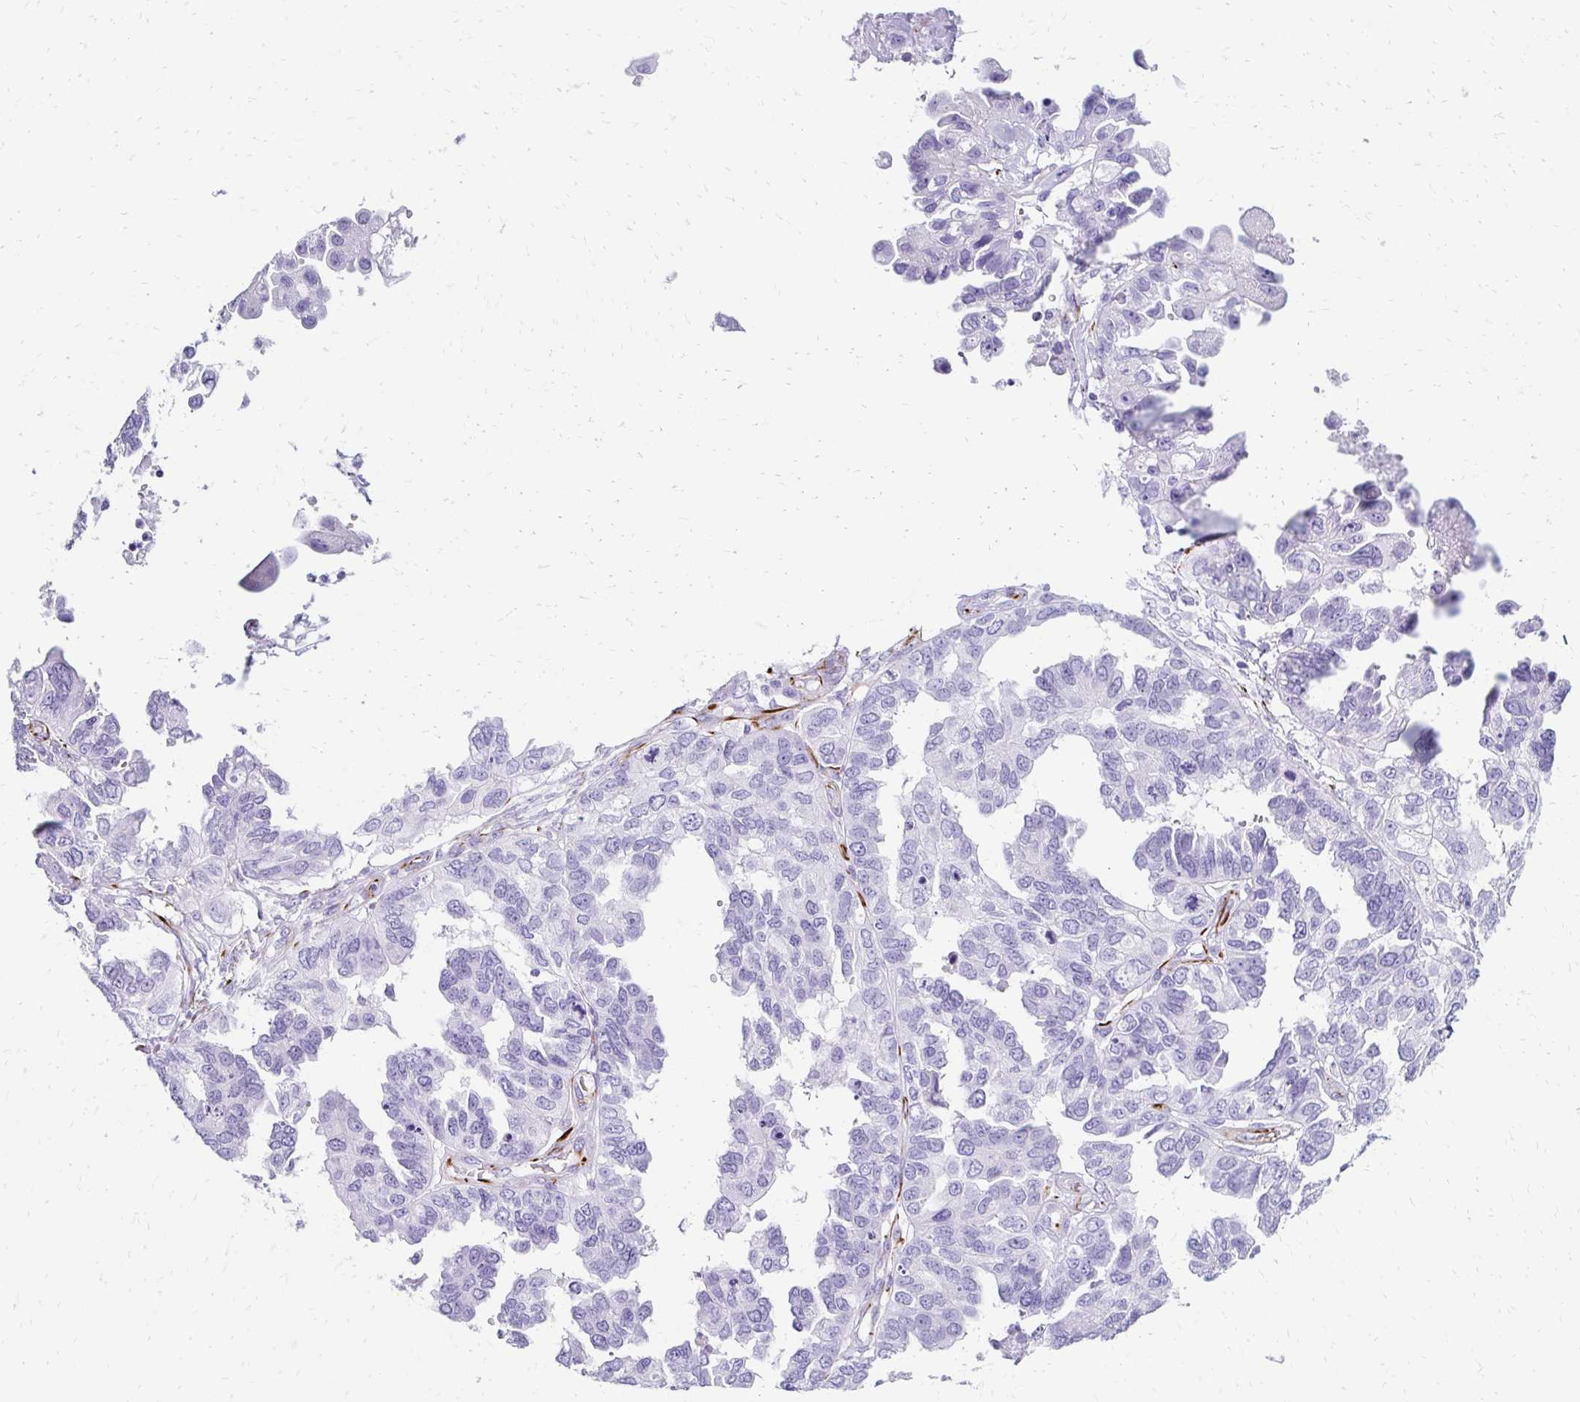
{"staining": {"intensity": "negative", "quantity": "none", "location": "none"}, "tissue": "ovarian cancer", "cell_type": "Tumor cells", "image_type": "cancer", "snomed": [{"axis": "morphology", "description": "Cystadenocarcinoma, serous, NOS"}, {"axis": "topography", "description": "Ovary"}], "caption": "Tumor cells show no significant expression in ovarian serous cystadenocarcinoma. Nuclei are stained in blue.", "gene": "TMEM54", "patient": {"sex": "female", "age": 53}}